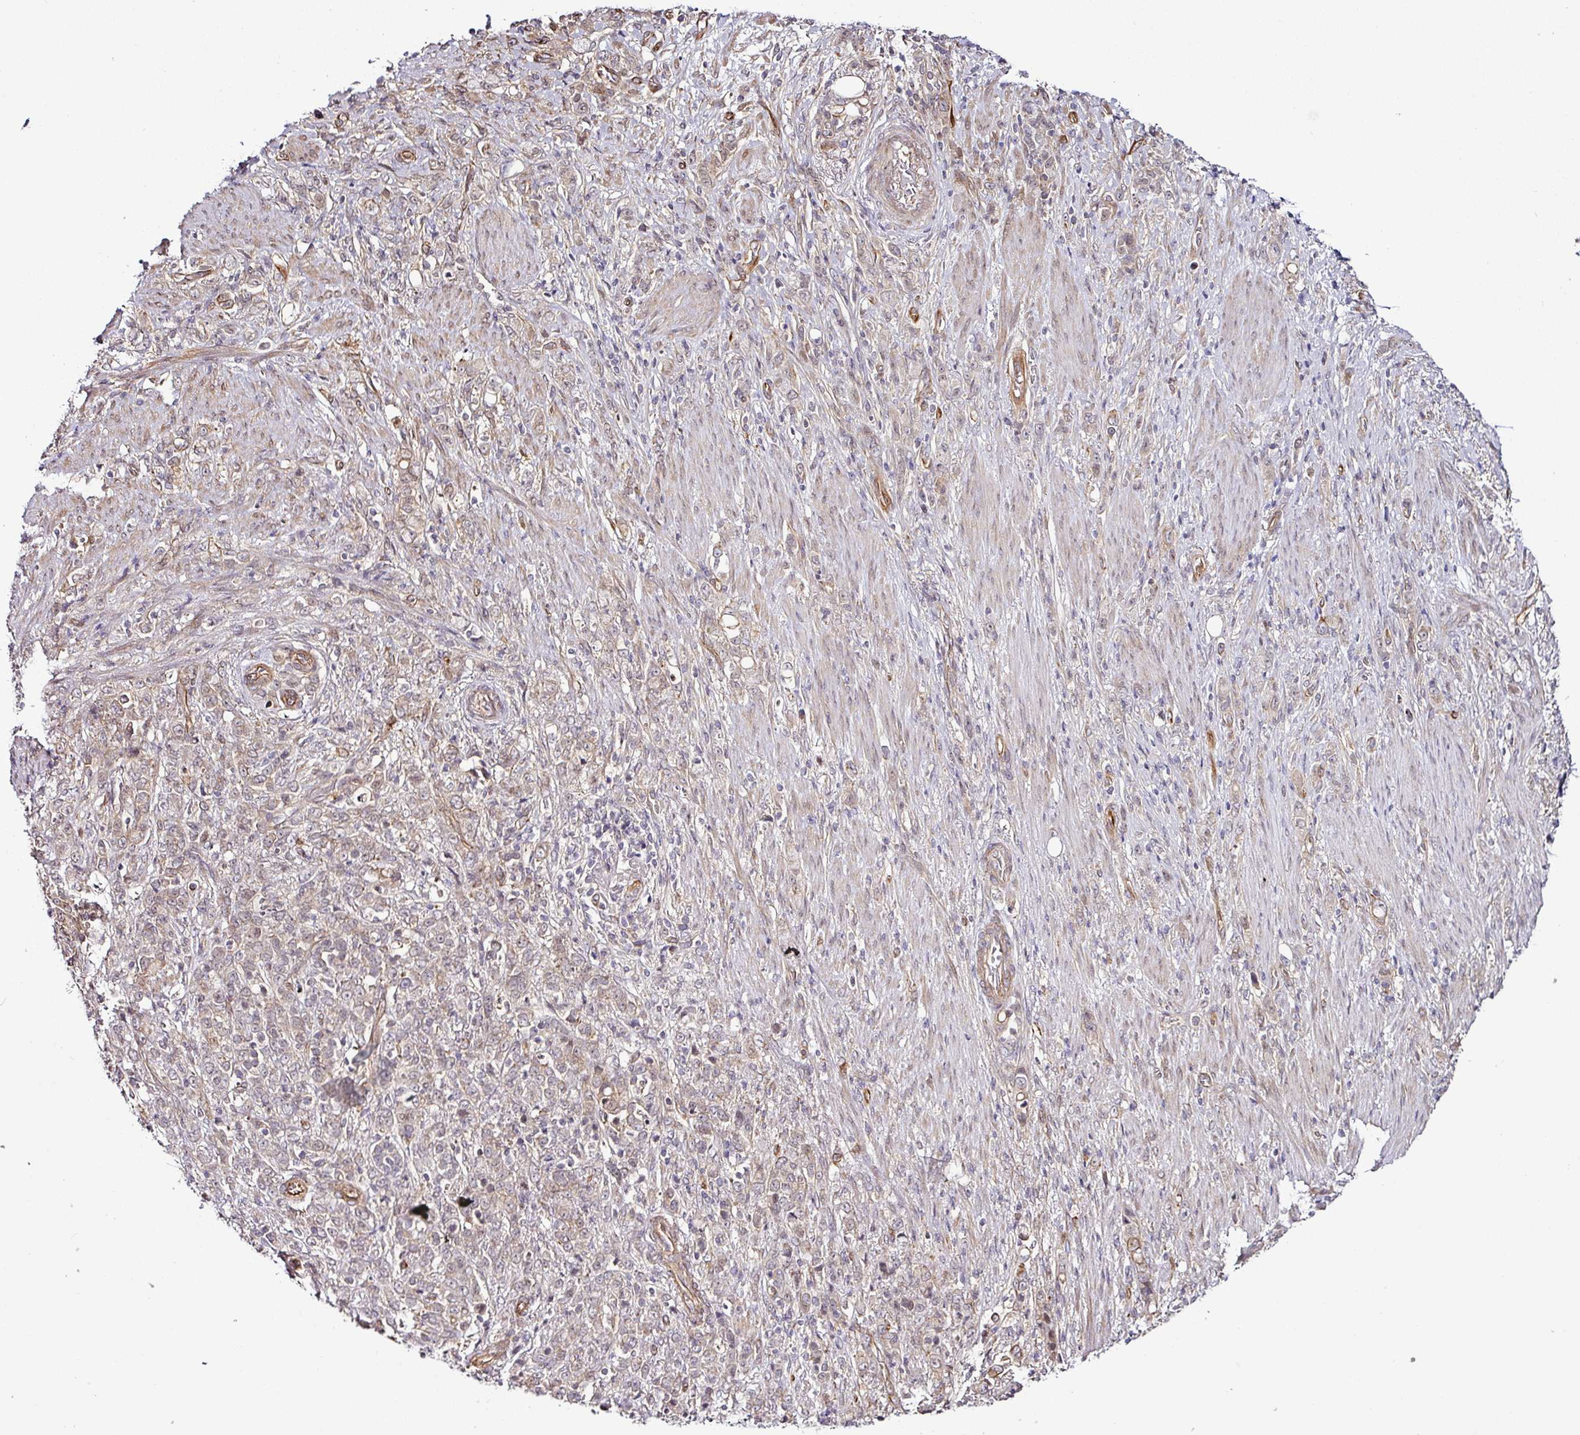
{"staining": {"intensity": "weak", "quantity": "<25%", "location": "nuclear"}, "tissue": "stomach cancer", "cell_type": "Tumor cells", "image_type": "cancer", "snomed": [{"axis": "morphology", "description": "Adenocarcinoma, NOS"}, {"axis": "topography", "description": "Stomach"}], "caption": "Stomach adenocarcinoma stained for a protein using immunohistochemistry (IHC) shows no expression tumor cells.", "gene": "DCAF13", "patient": {"sex": "female", "age": 79}}